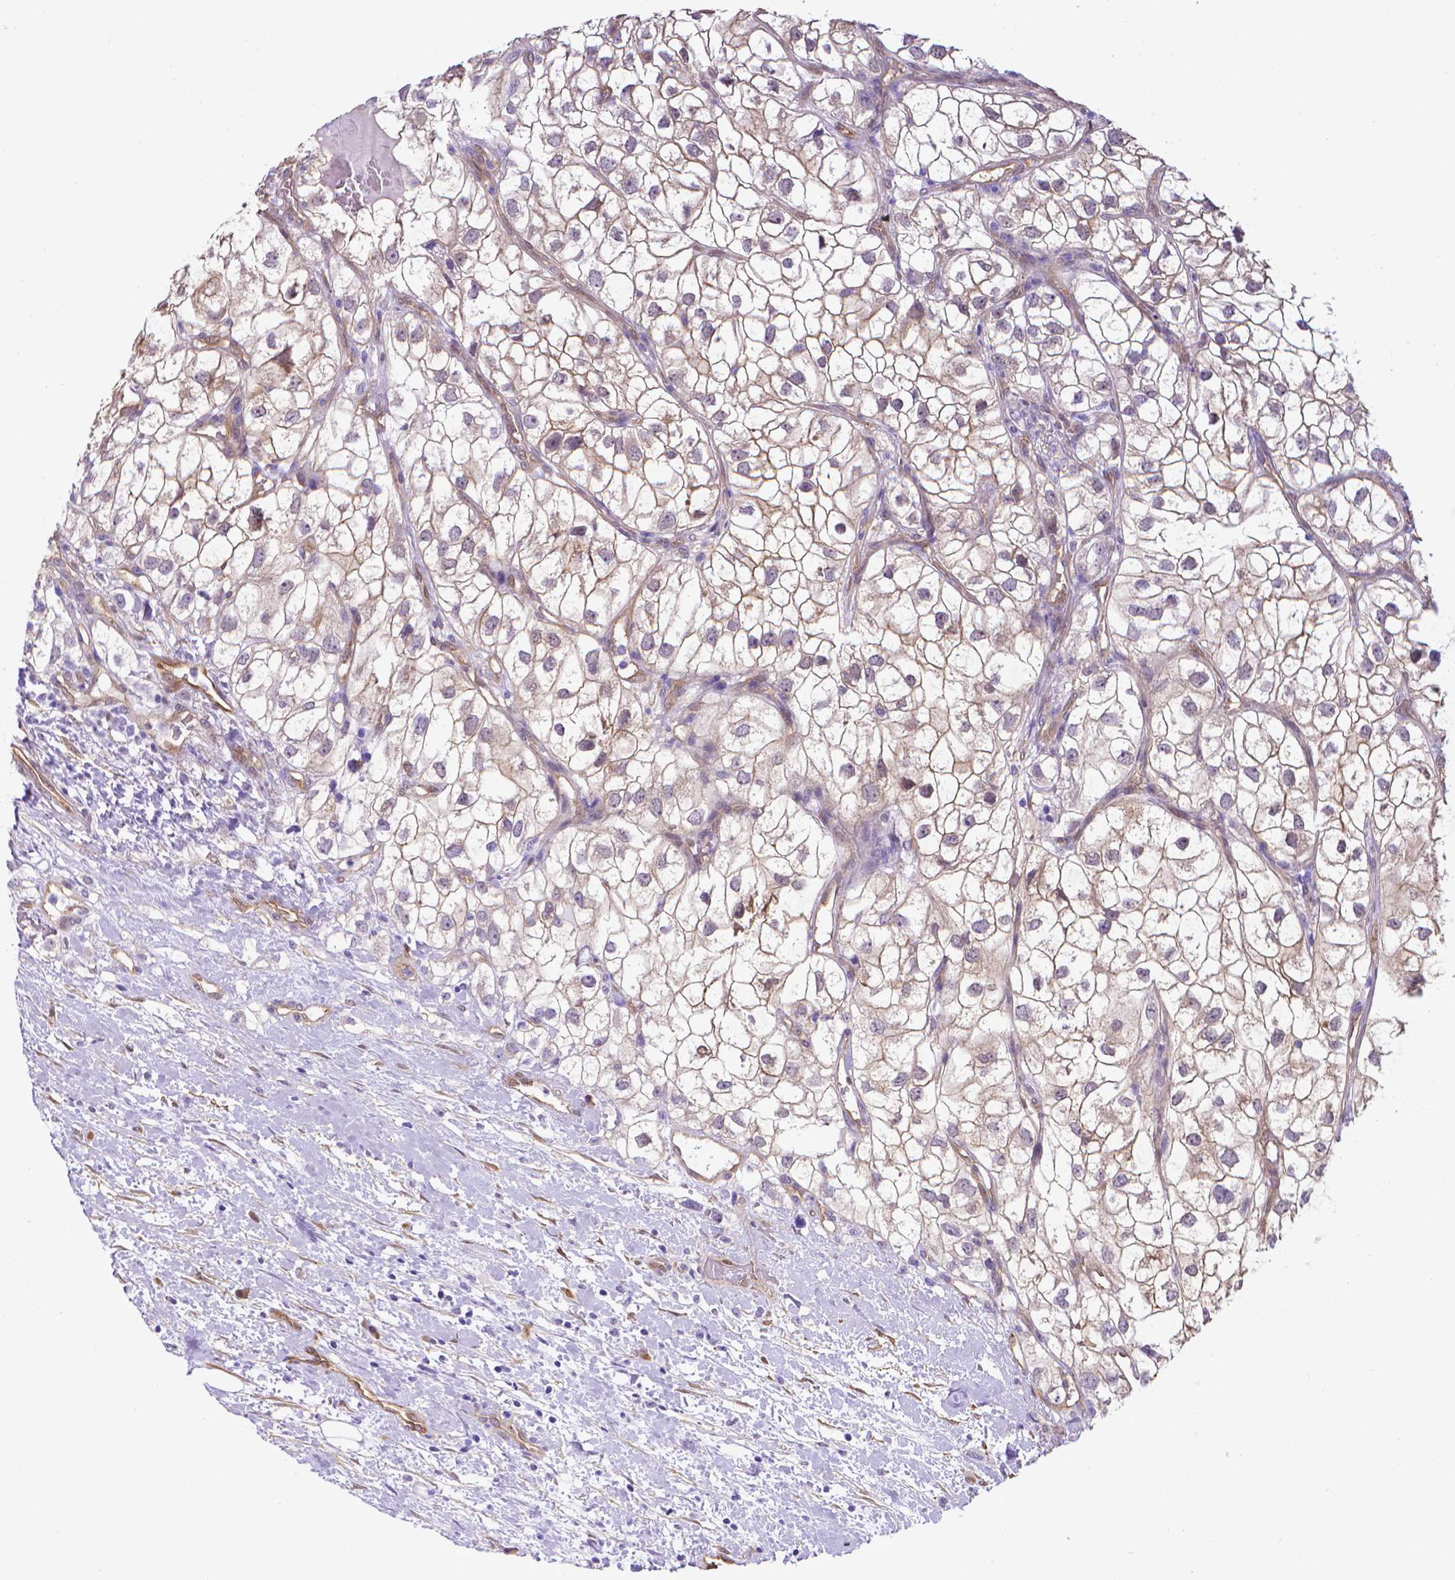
{"staining": {"intensity": "weak", "quantity": "25%-75%", "location": "cytoplasmic/membranous"}, "tissue": "renal cancer", "cell_type": "Tumor cells", "image_type": "cancer", "snomed": [{"axis": "morphology", "description": "Adenocarcinoma, NOS"}, {"axis": "topography", "description": "Kidney"}], "caption": "A brown stain labels weak cytoplasmic/membranous positivity of a protein in renal cancer tumor cells.", "gene": "CLIC4", "patient": {"sex": "male", "age": 59}}